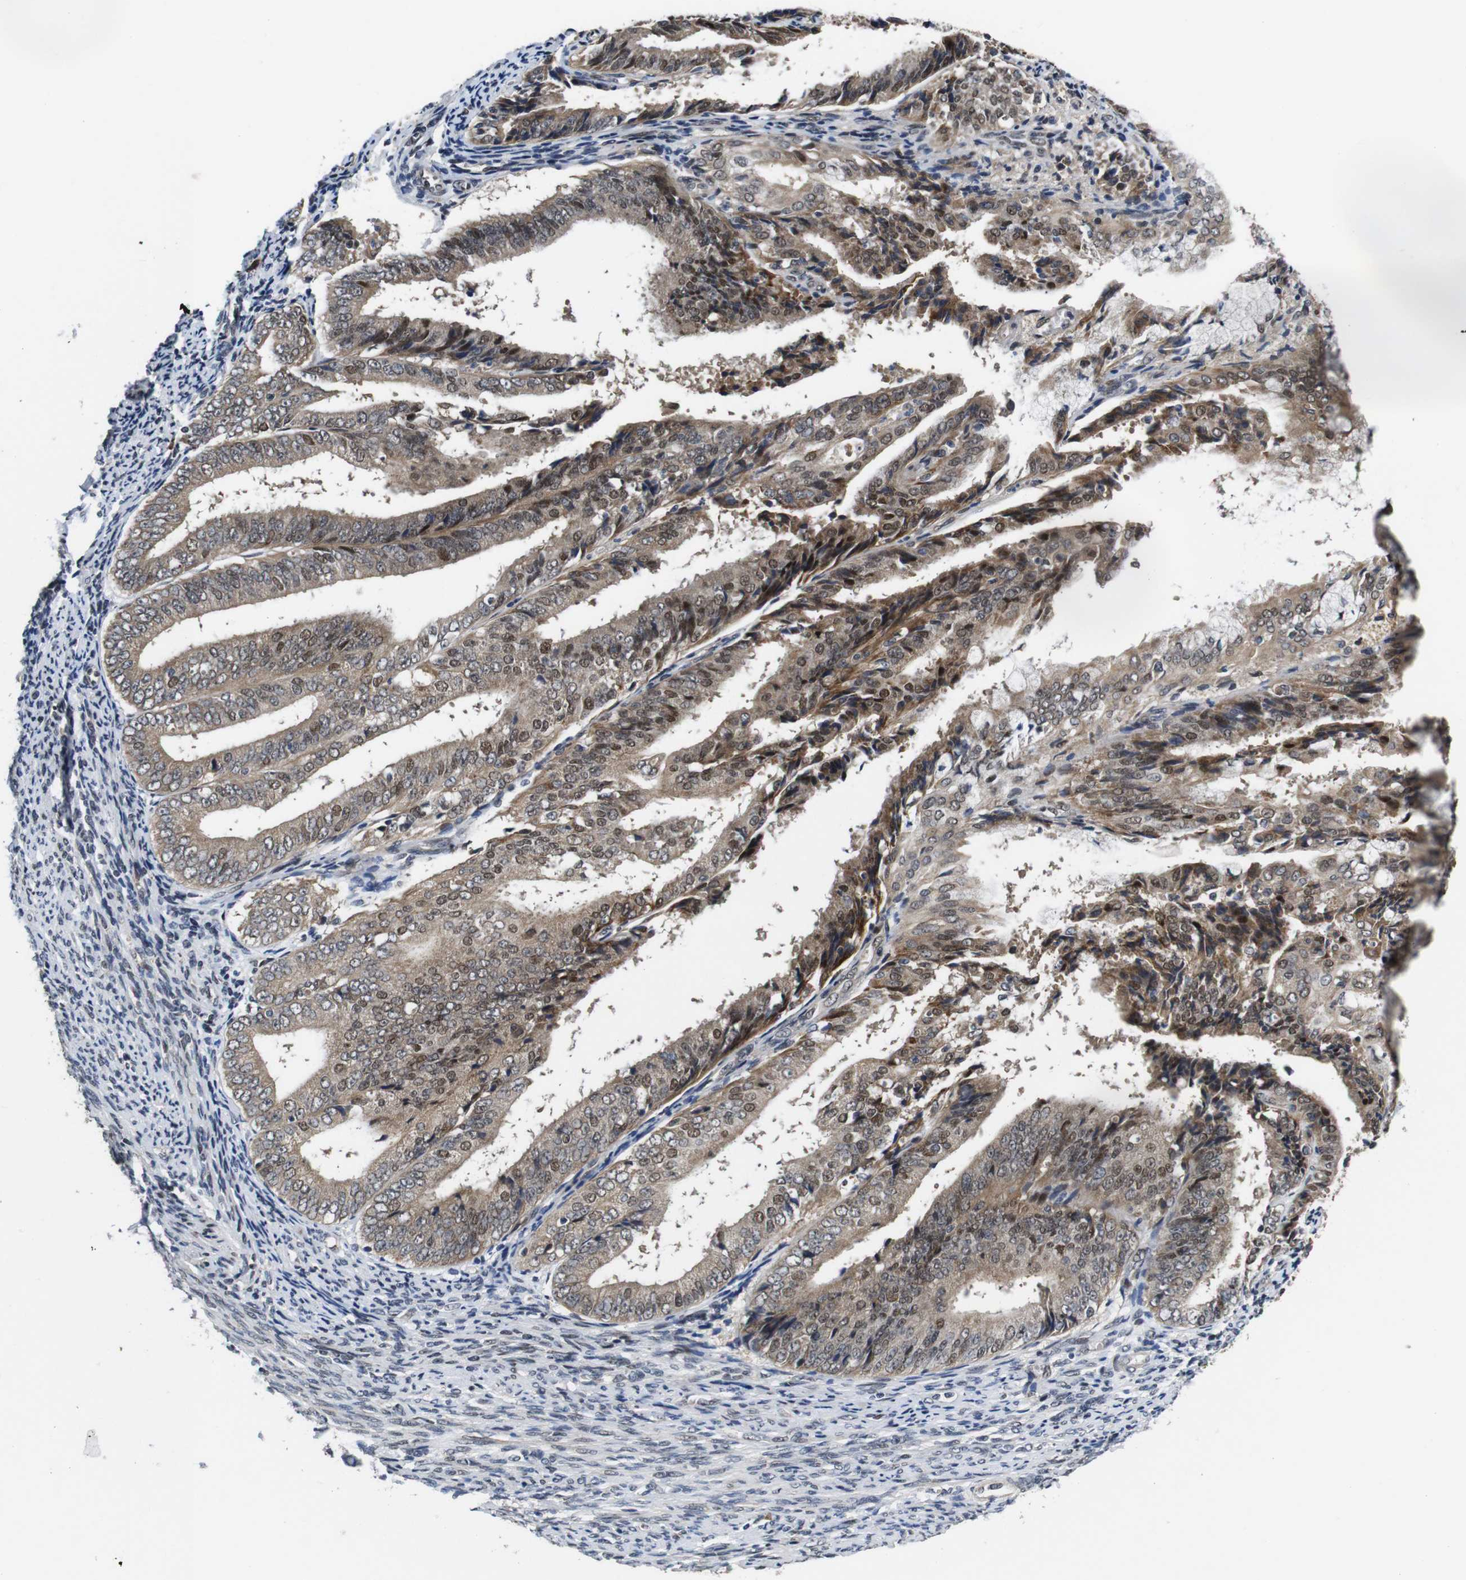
{"staining": {"intensity": "moderate", "quantity": ">75%", "location": "cytoplasmic/membranous,nuclear"}, "tissue": "endometrial cancer", "cell_type": "Tumor cells", "image_type": "cancer", "snomed": [{"axis": "morphology", "description": "Adenocarcinoma, NOS"}, {"axis": "topography", "description": "Endometrium"}], "caption": "An image of adenocarcinoma (endometrial) stained for a protein shows moderate cytoplasmic/membranous and nuclear brown staining in tumor cells.", "gene": "ZBTB46", "patient": {"sex": "female", "age": 63}}